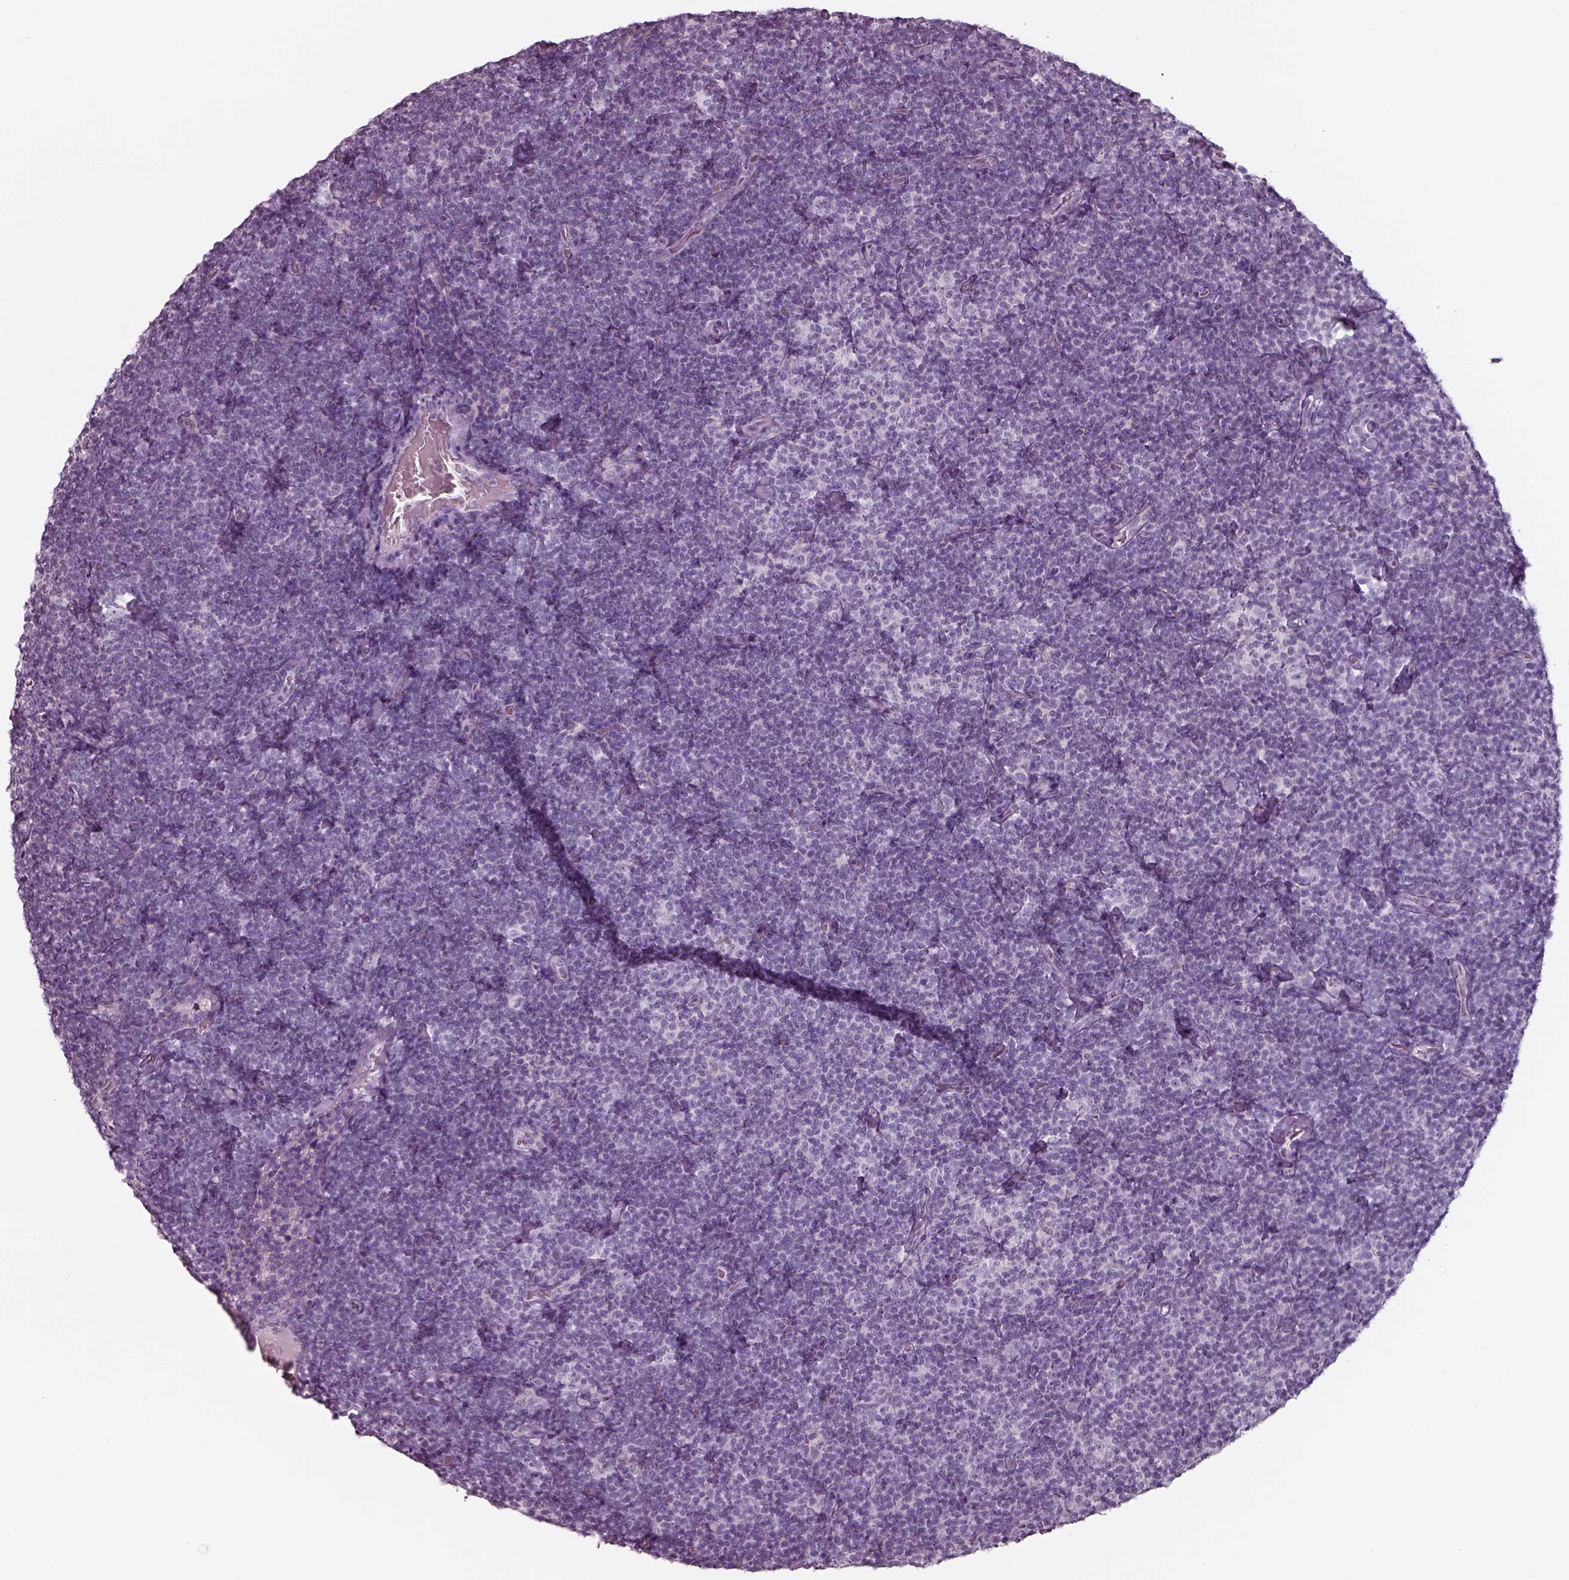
{"staining": {"intensity": "negative", "quantity": "none", "location": "none"}, "tissue": "lymphoma", "cell_type": "Tumor cells", "image_type": "cancer", "snomed": [{"axis": "morphology", "description": "Malignant lymphoma, non-Hodgkin's type, Low grade"}, {"axis": "topography", "description": "Lymph node"}], "caption": "An image of human lymphoma is negative for staining in tumor cells.", "gene": "SEPTIN14", "patient": {"sex": "male", "age": 81}}